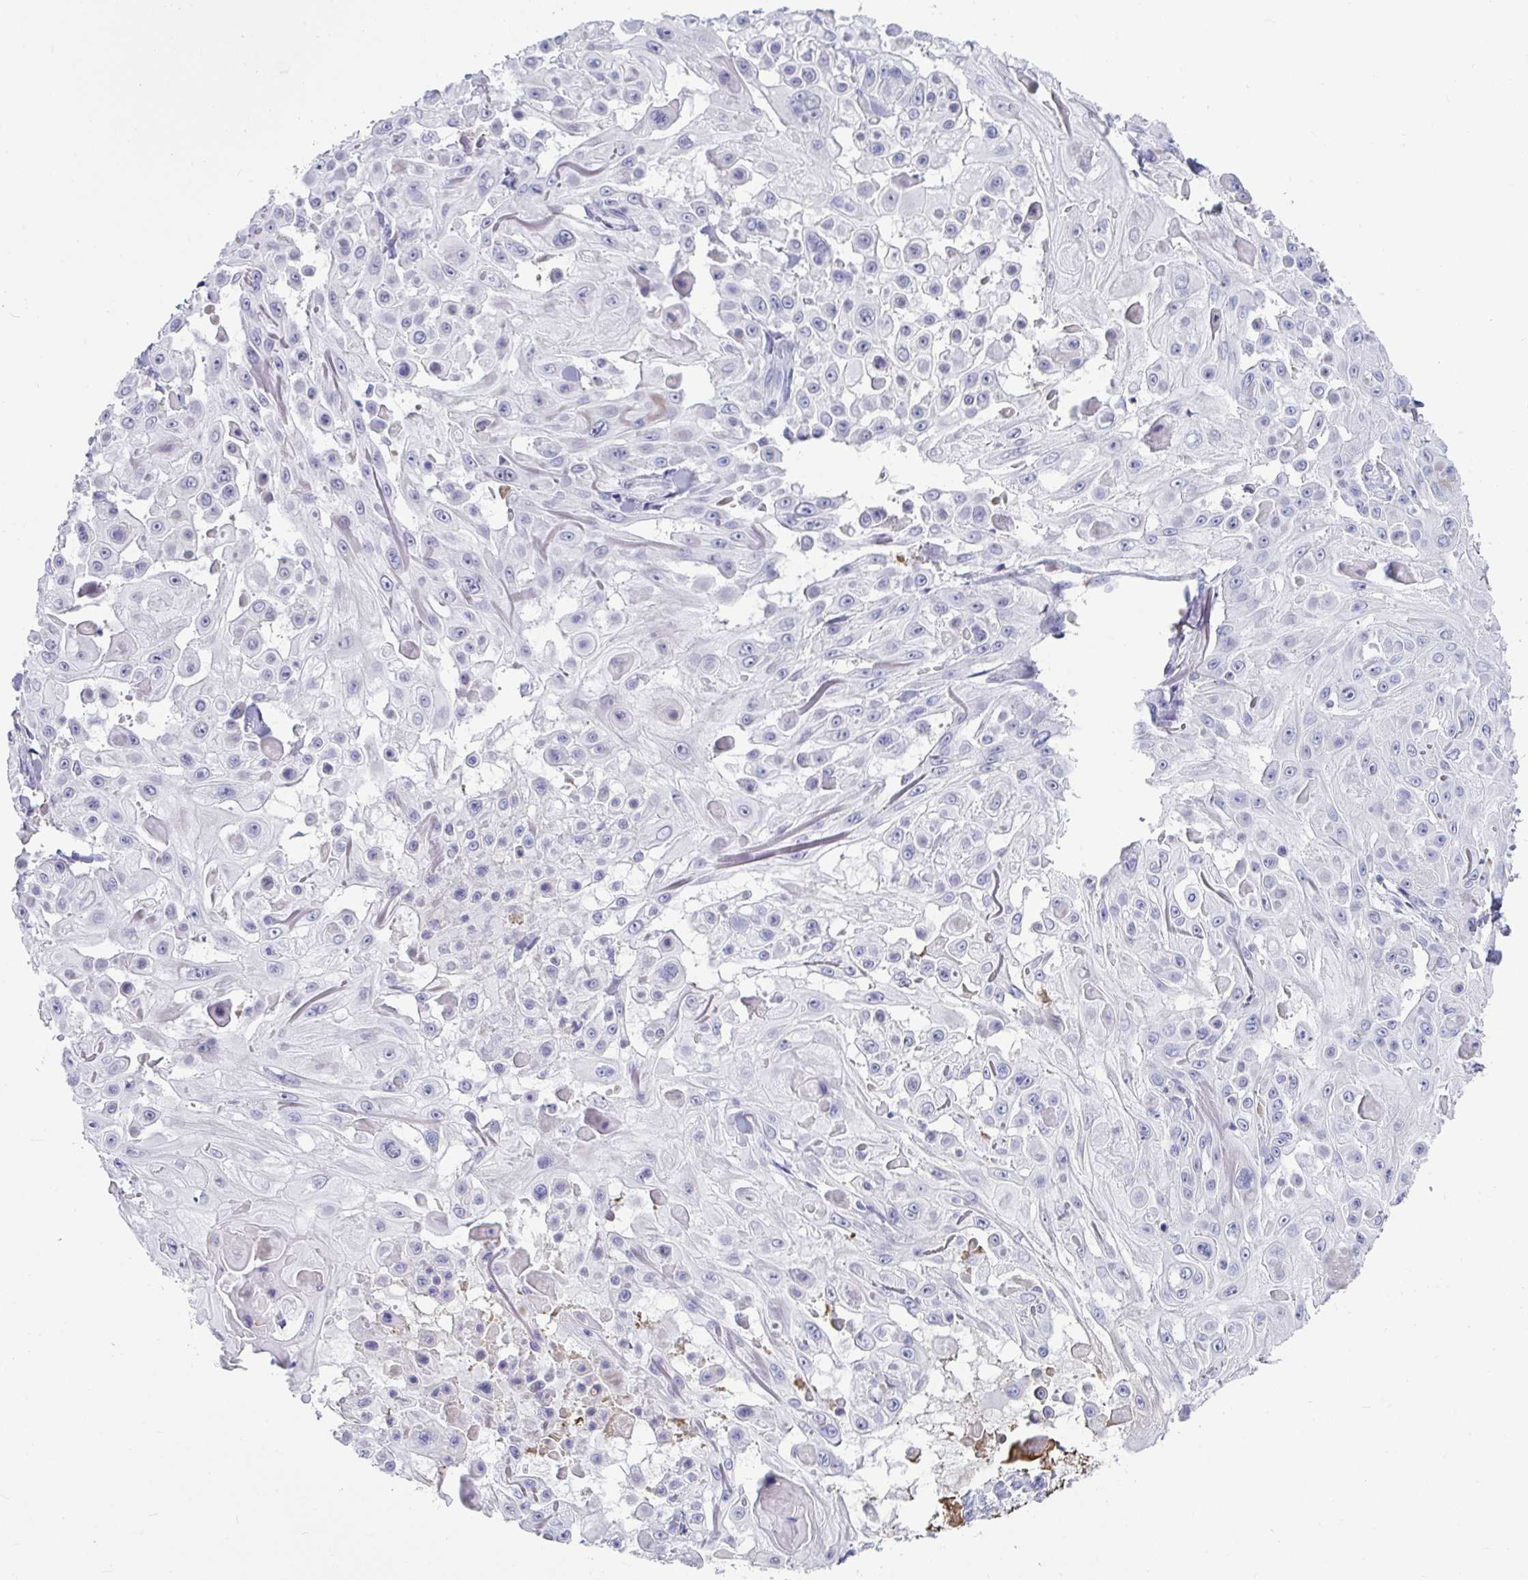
{"staining": {"intensity": "negative", "quantity": "none", "location": "none"}, "tissue": "skin cancer", "cell_type": "Tumor cells", "image_type": "cancer", "snomed": [{"axis": "morphology", "description": "Squamous cell carcinoma, NOS"}, {"axis": "topography", "description": "Skin"}], "caption": "A high-resolution image shows IHC staining of skin cancer, which displays no significant expression in tumor cells. The staining is performed using DAB brown chromogen with nuclei counter-stained in using hematoxylin.", "gene": "NPY", "patient": {"sex": "male", "age": 91}}